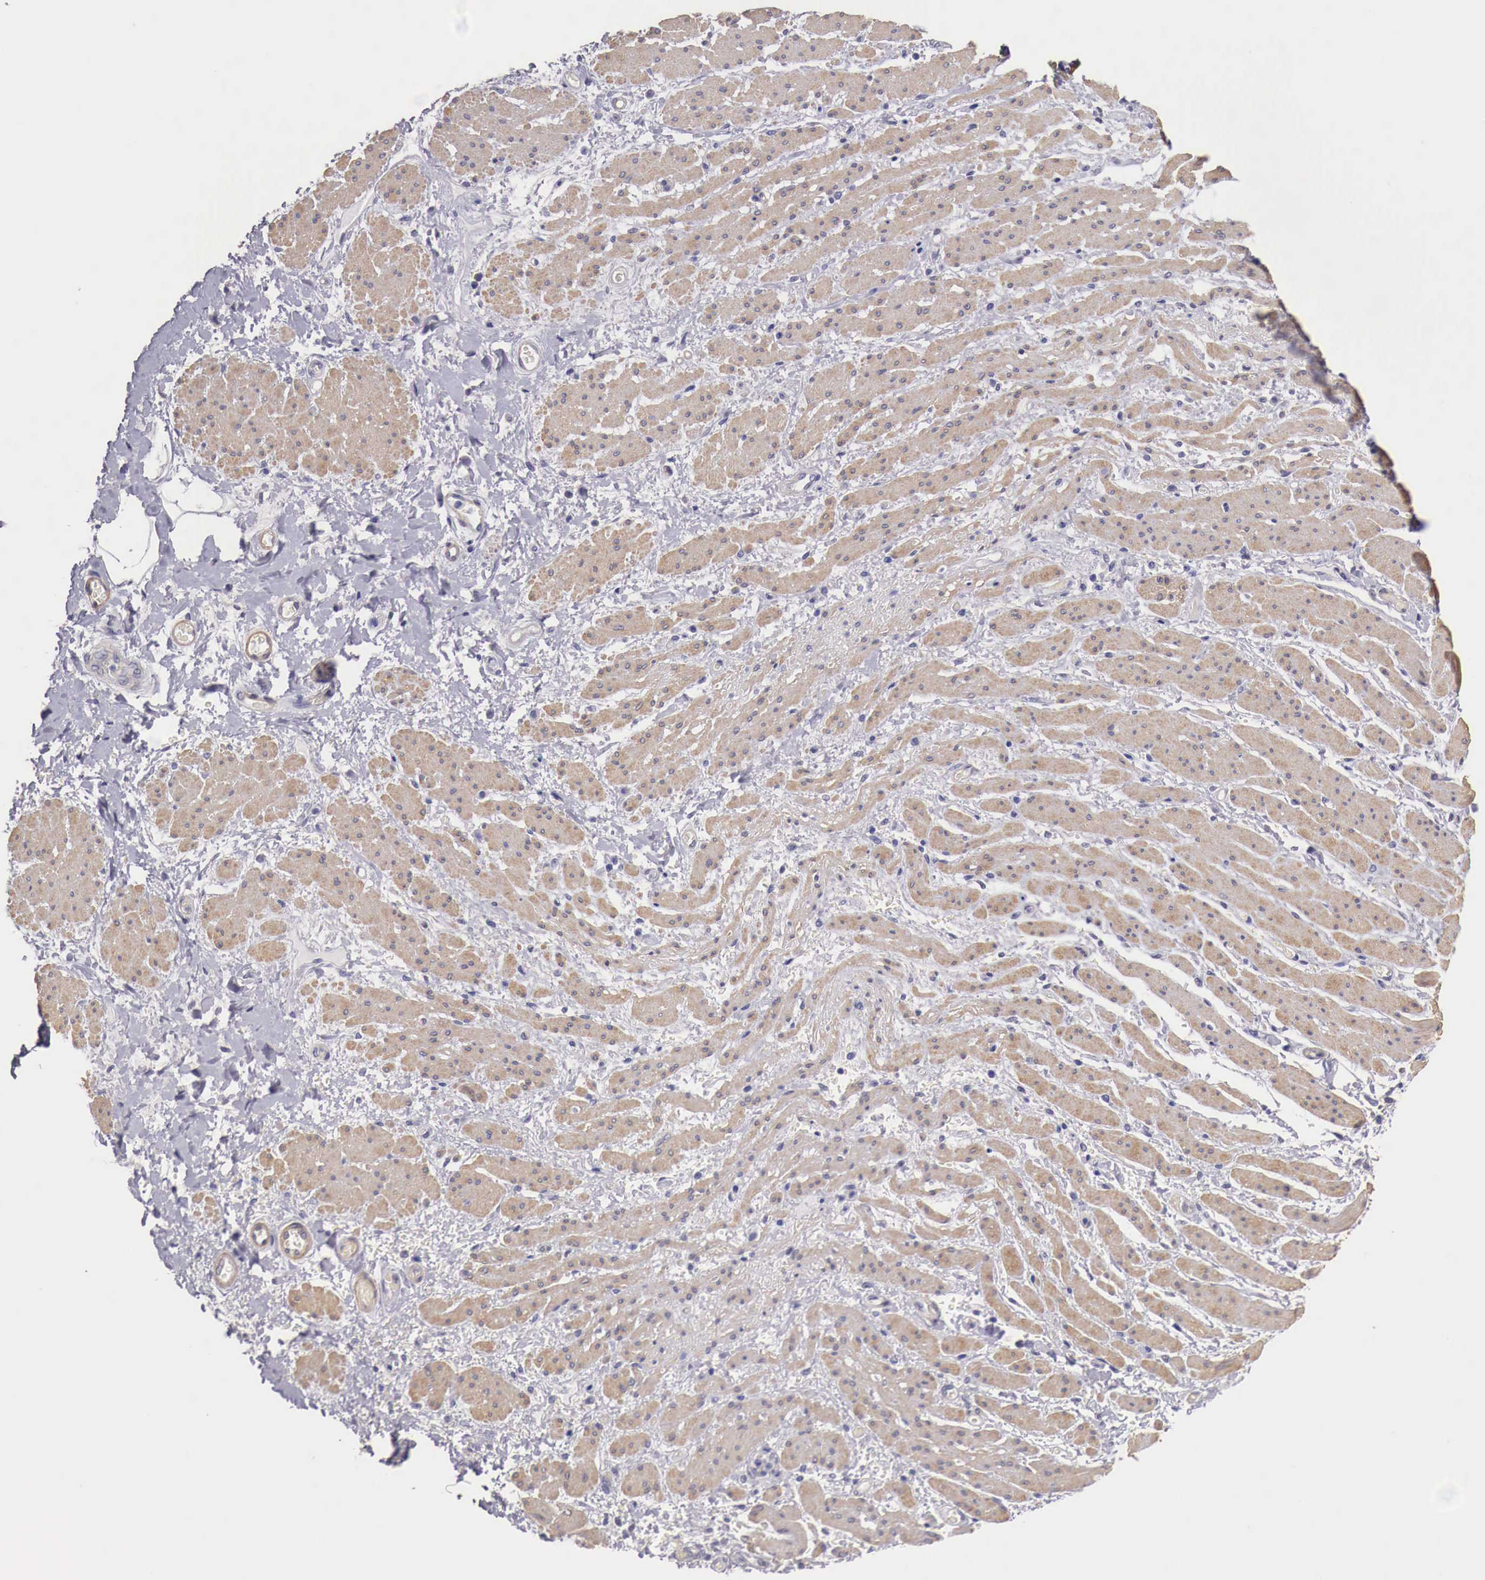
{"staining": {"intensity": "negative", "quantity": "none", "location": "none"}, "tissue": "stomach cancer", "cell_type": "Tumor cells", "image_type": "cancer", "snomed": [{"axis": "morphology", "description": "Adenocarcinoma, NOS"}, {"axis": "topography", "description": "Pancreas"}, {"axis": "topography", "description": "Stomach, upper"}], "caption": "DAB (3,3'-diaminobenzidine) immunohistochemical staining of human adenocarcinoma (stomach) reveals no significant expression in tumor cells.", "gene": "ENOX2", "patient": {"sex": "male", "age": 77}}